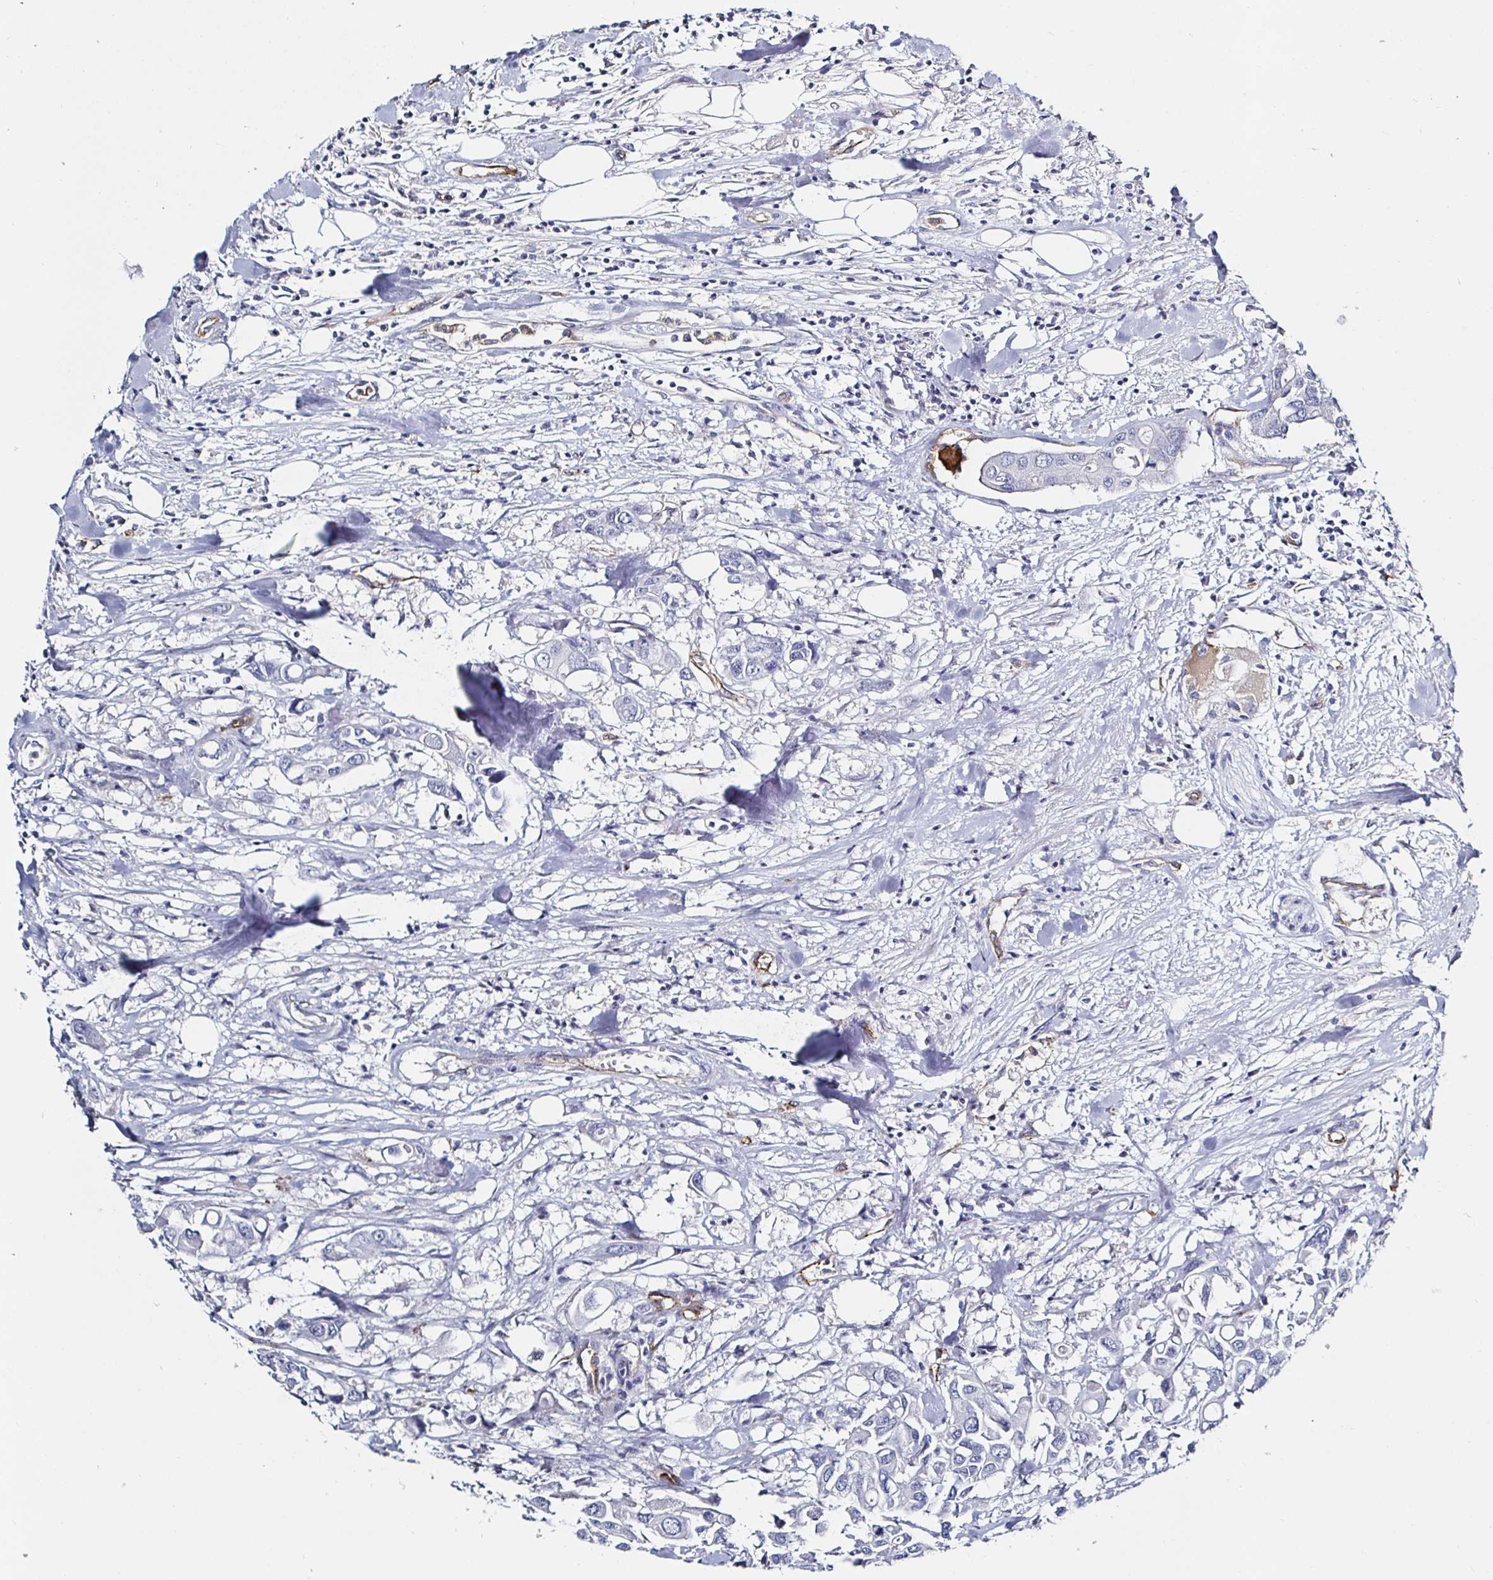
{"staining": {"intensity": "negative", "quantity": "none", "location": "none"}, "tissue": "colorectal cancer", "cell_type": "Tumor cells", "image_type": "cancer", "snomed": [{"axis": "morphology", "description": "Adenocarcinoma, NOS"}, {"axis": "topography", "description": "Colon"}], "caption": "IHC image of neoplastic tissue: human adenocarcinoma (colorectal) stained with DAB shows no significant protein staining in tumor cells.", "gene": "ACSBG2", "patient": {"sex": "male", "age": 77}}